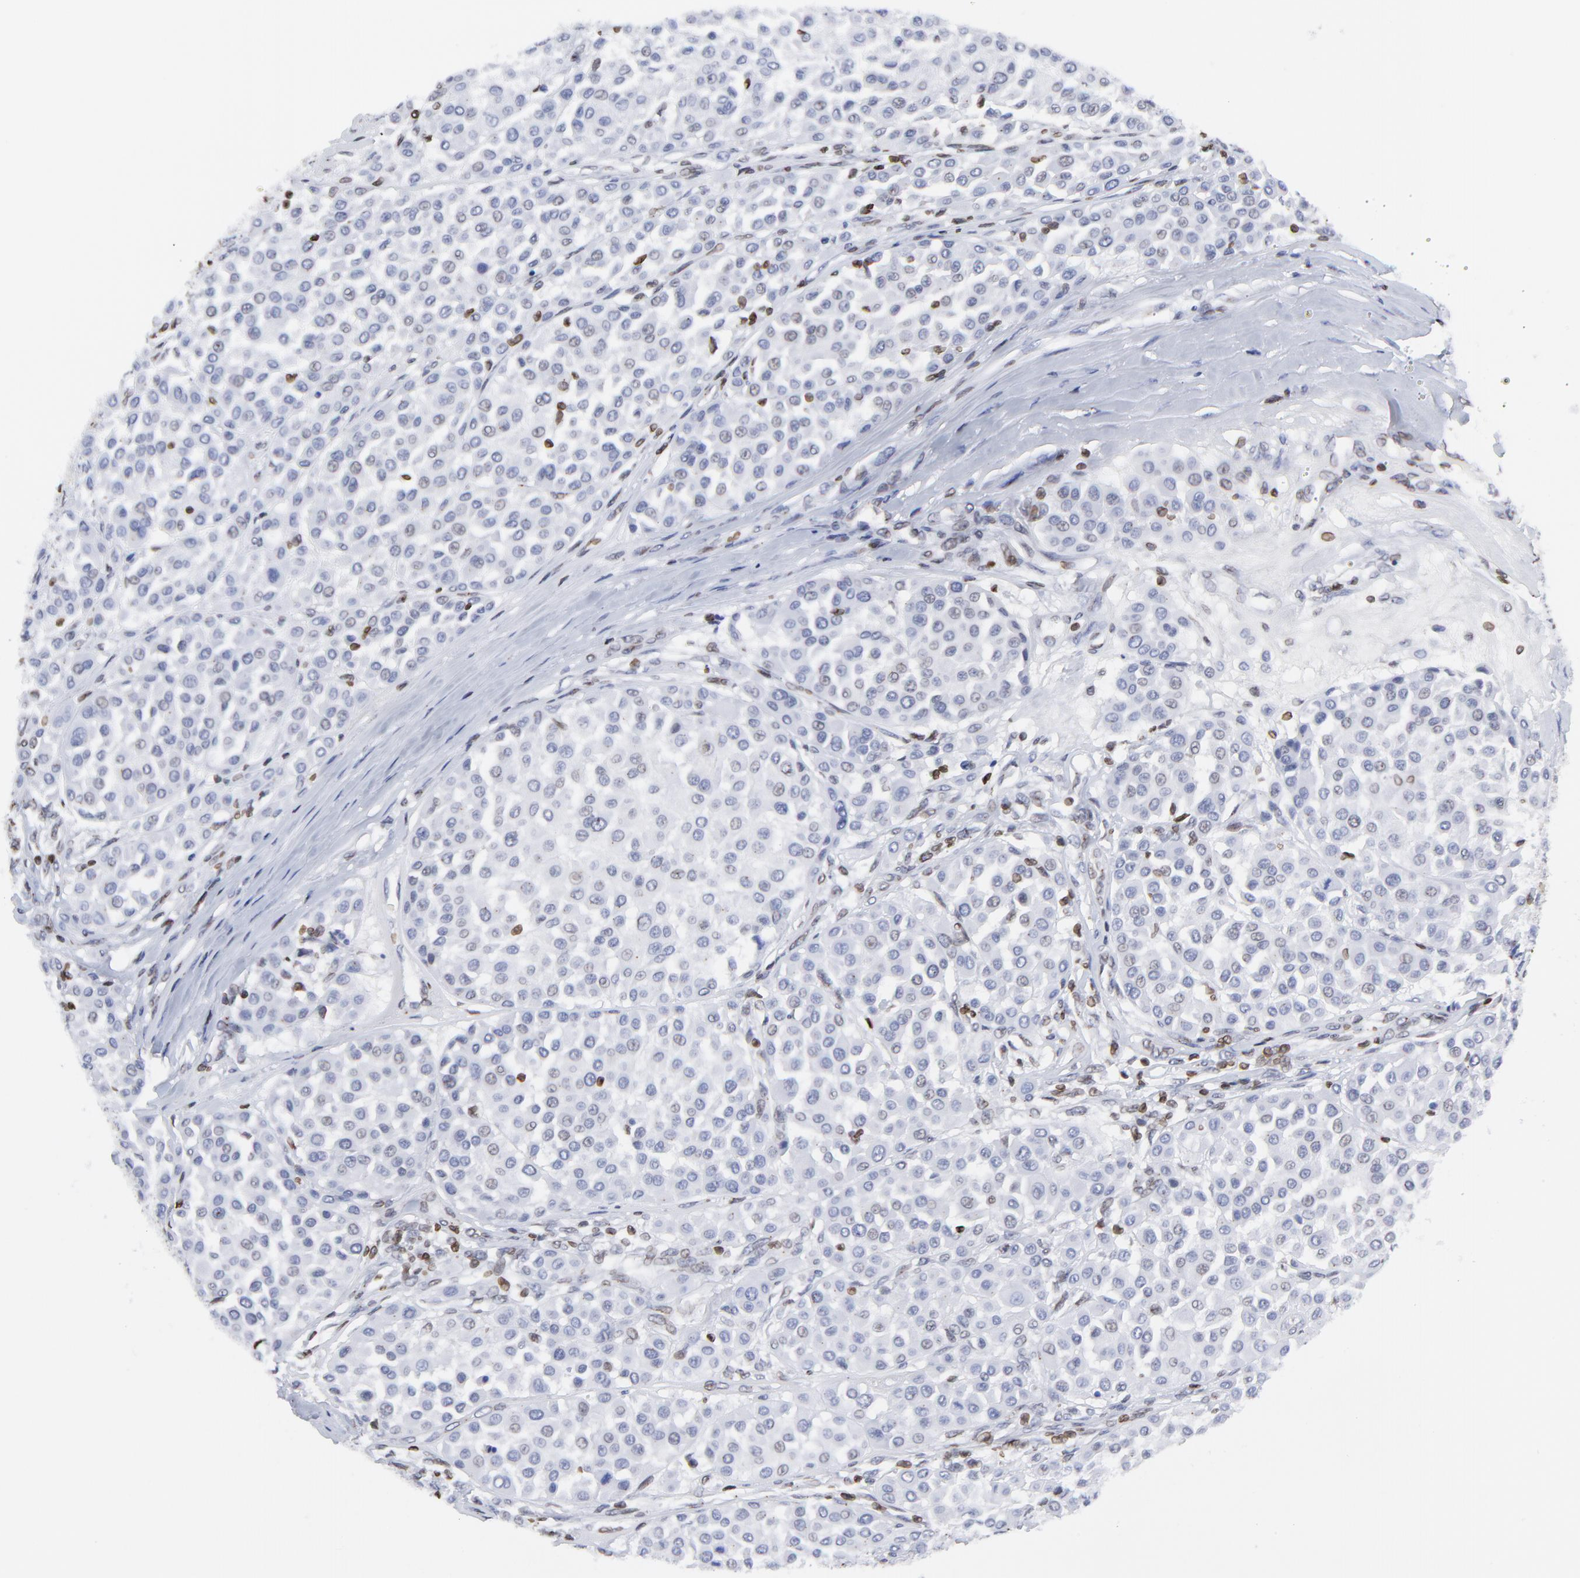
{"staining": {"intensity": "moderate", "quantity": "<25%", "location": "nuclear"}, "tissue": "melanoma", "cell_type": "Tumor cells", "image_type": "cancer", "snomed": [{"axis": "morphology", "description": "Malignant melanoma, Metastatic site"}, {"axis": "topography", "description": "Soft tissue"}], "caption": "Melanoma tissue demonstrates moderate nuclear expression in approximately <25% of tumor cells", "gene": "THAP7", "patient": {"sex": "male", "age": 41}}